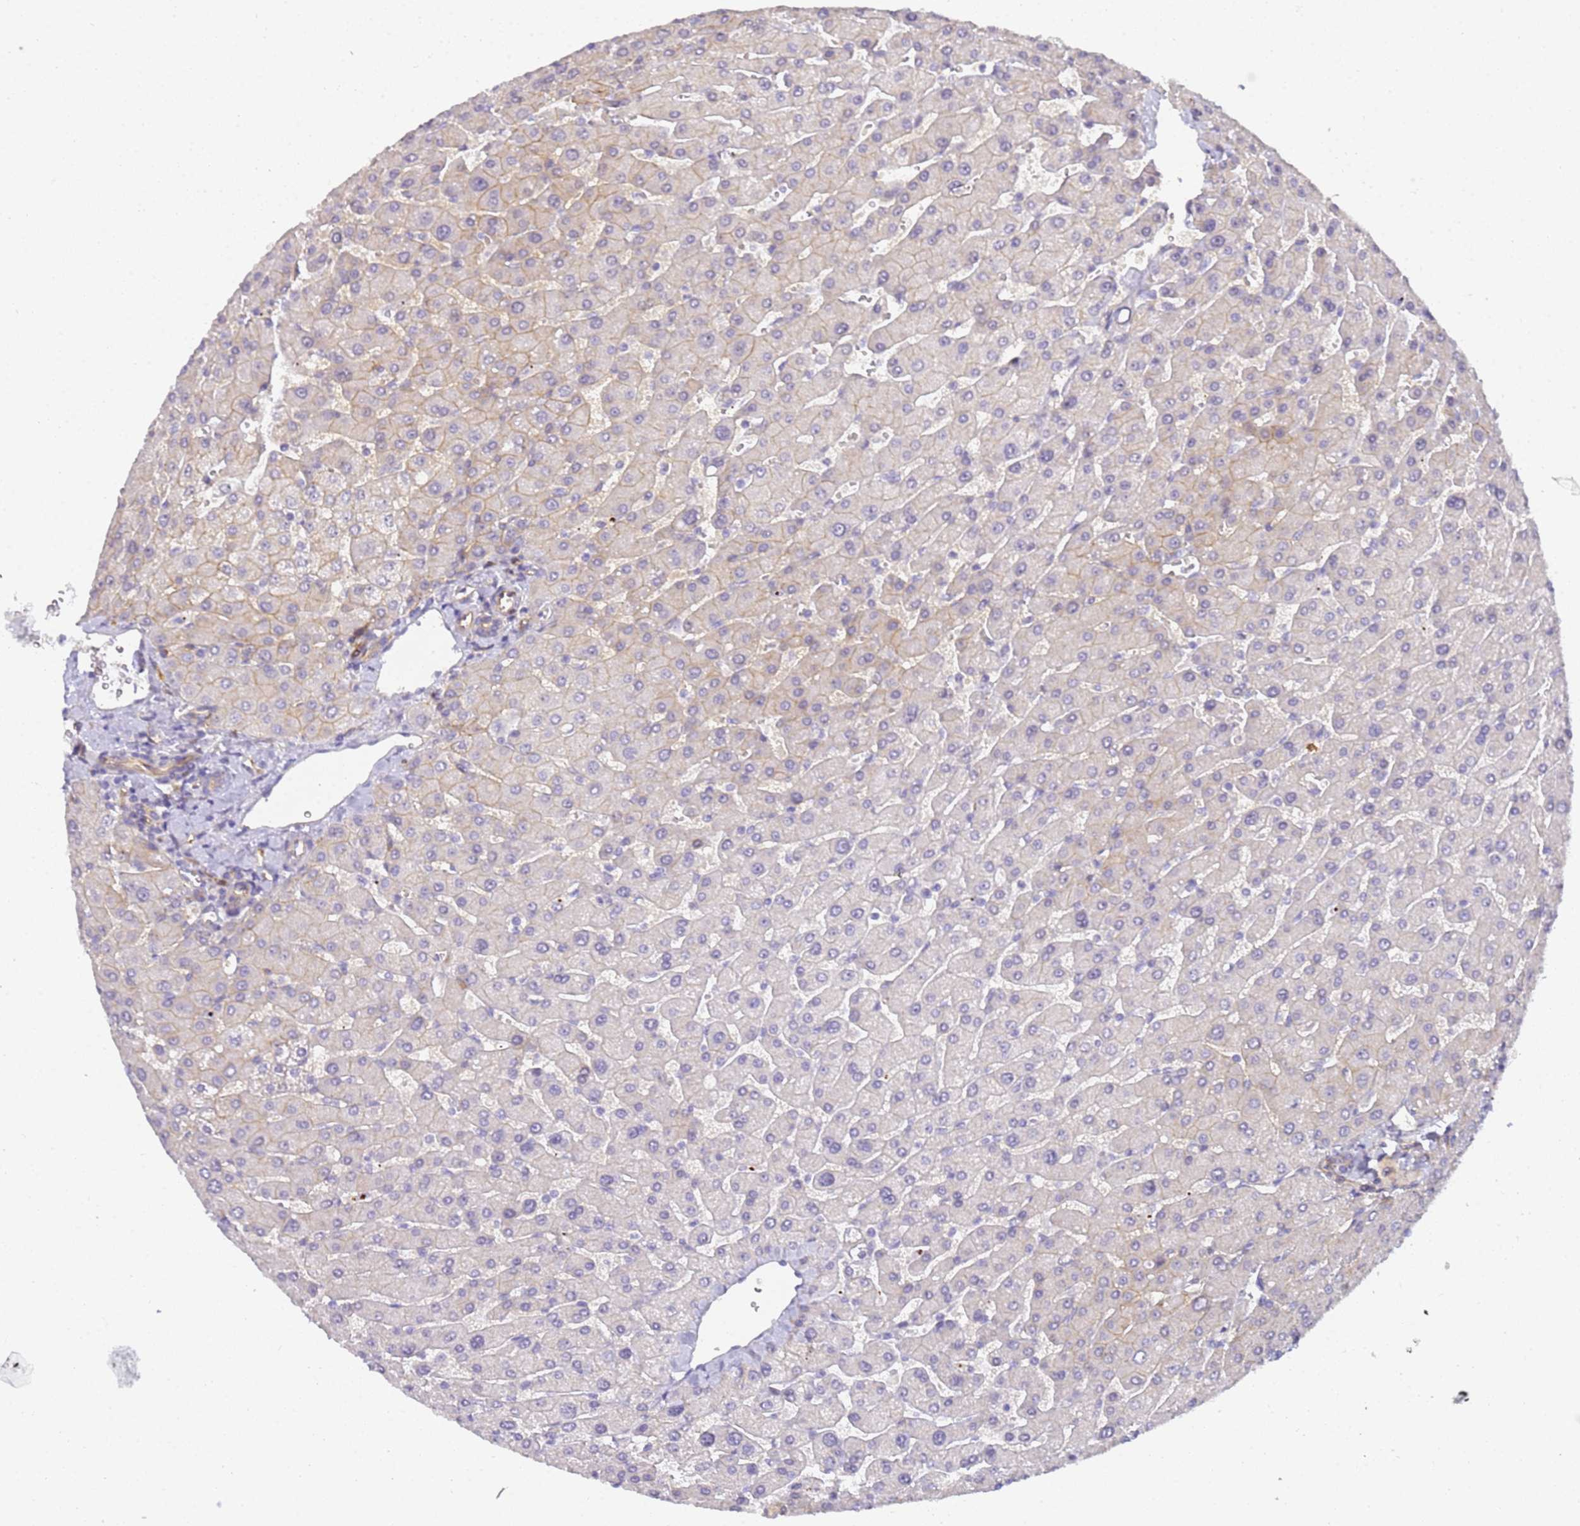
{"staining": {"intensity": "negative", "quantity": "none", "location": "none"}, "tissue": "liver", "cell_type": "Cholangiocytes", "image_type": "normal", "snomed": [{"axis": "morphology", "description": "Normal tissue, NOS"}, {"axis": "topography", "description": "Liver"}], "caption": "High power microscopy image of an immunohistochemistry image of benign liver, revealing no significant positivity in cholangiocytes. The staining was performed using DAB to visualize the protein expression in brown, while the nuclei were stained in blue with hematoxylin (Magnification: 20x).", "gene": "GON4L", "patient": {"sex": "male", "age": 55}}